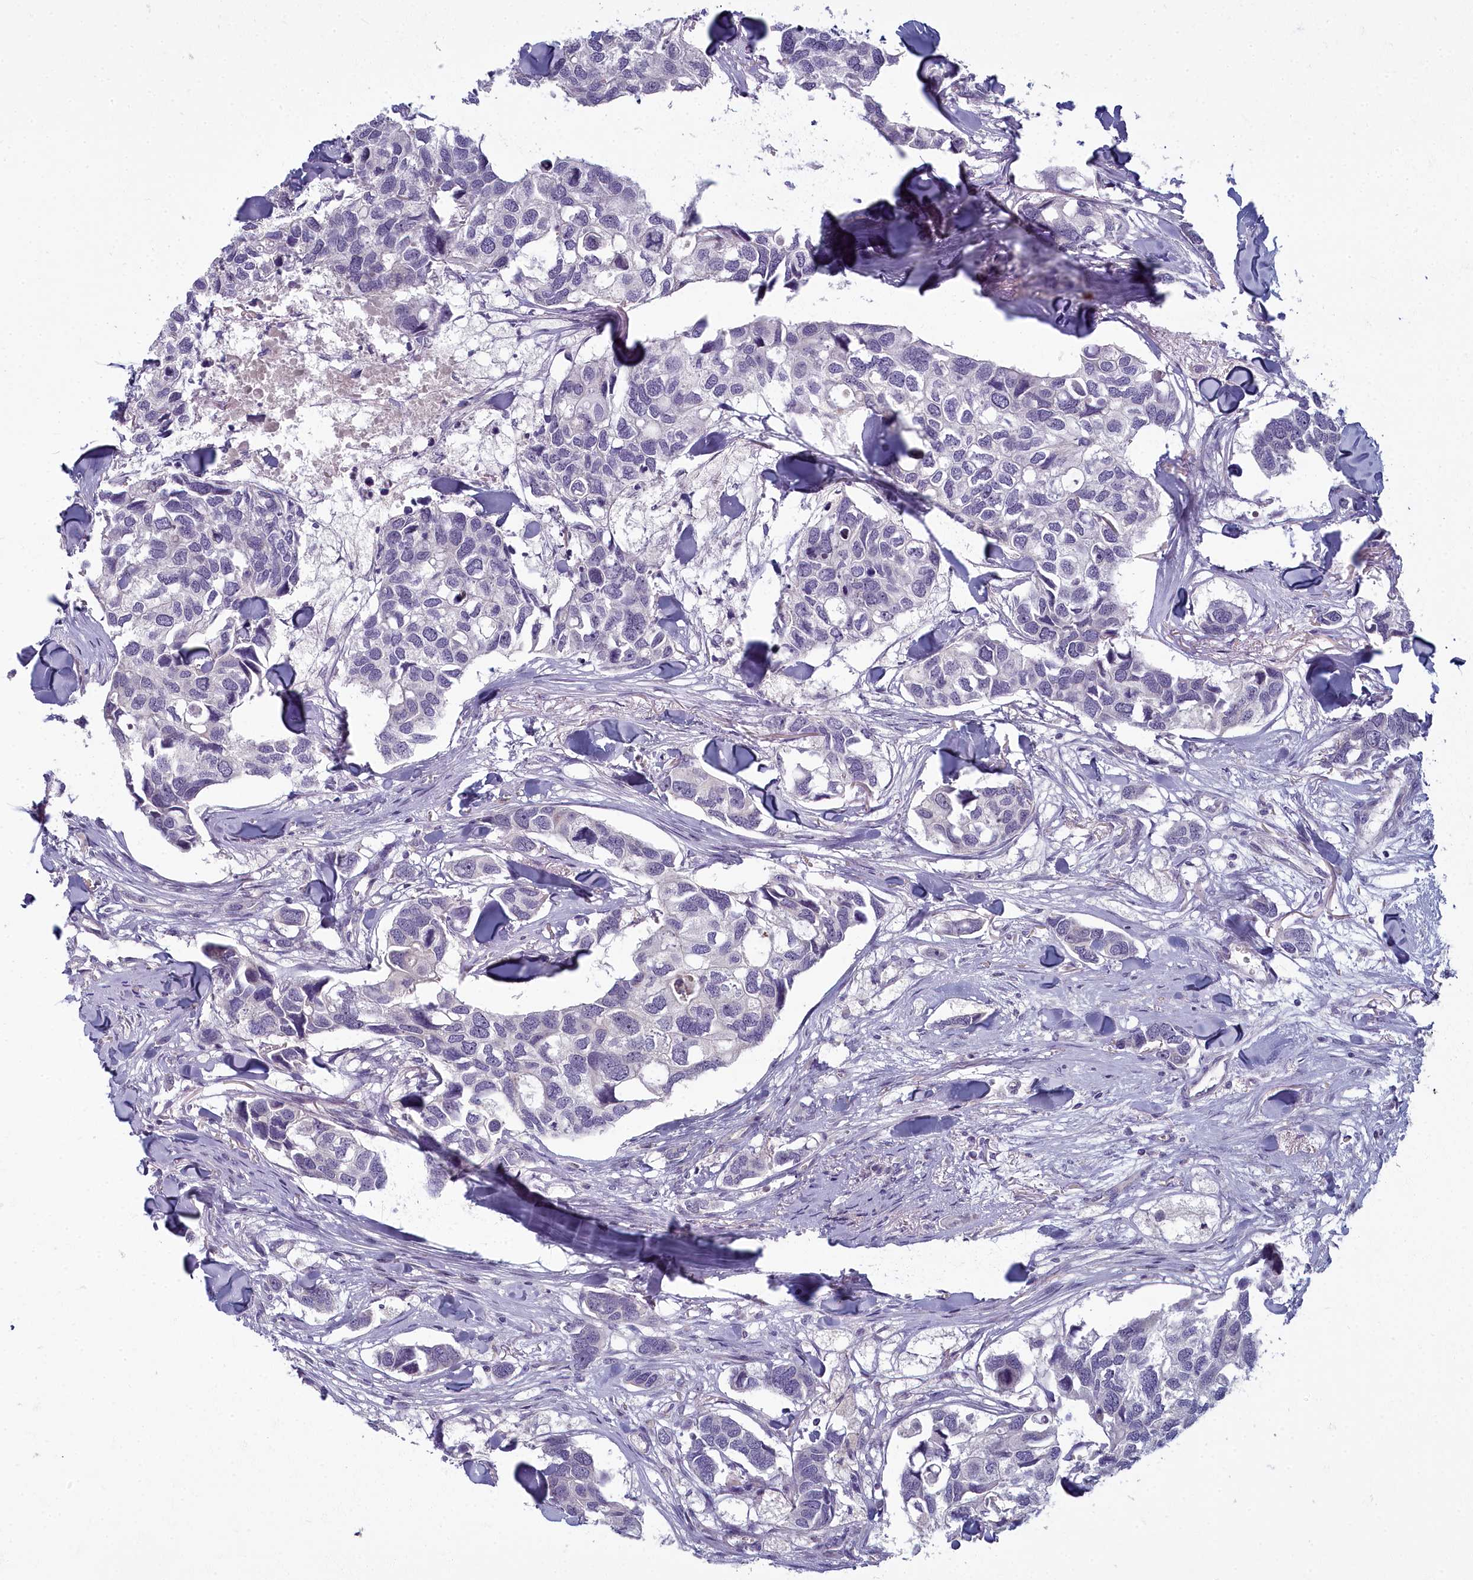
{"staining": {"intensity": "negative", "quantity": "none", "location": "none"}, "tissue": "breast cancer", "cell_type": "Tumor cells", "image_type": "cancer", "snomed": [{"axis": "morphology", "description": "Duct carcinoma"}, {"axis": "topography", "description": "Breast"}], "caption": "Immunohistochemical staining of breast cancer exhibits no significant expression in tumor cells.", "gene": "ARL15", "patient": {"sex": "female", "age": 83}}